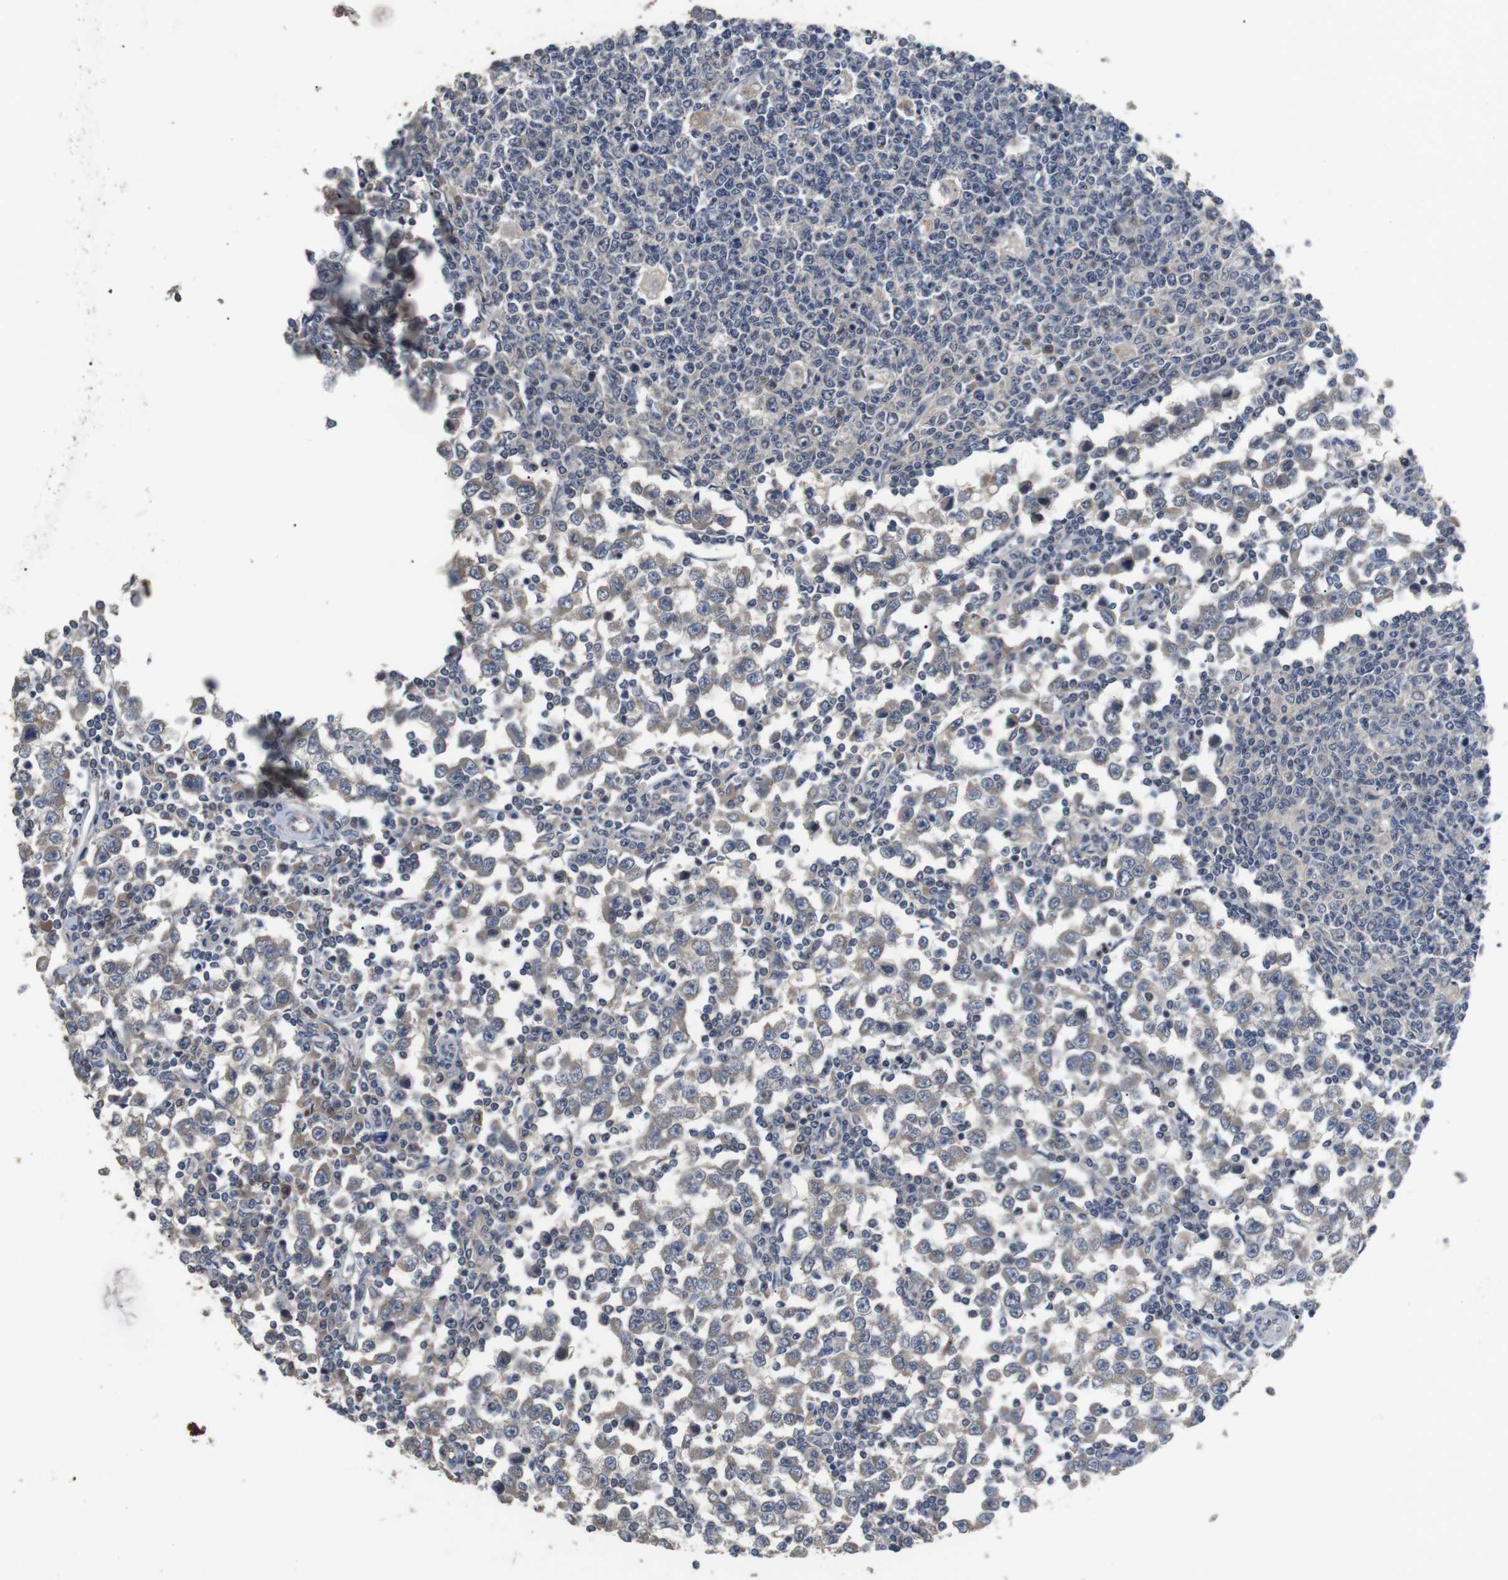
{"staining": {"intensity": "negative", "quantity": "none", "location": "none"}, "tissue": "testis cancer", "cell_type": "Tumor cells", "image_type": "cancer", "snomed": [{"axis": "morphology", "description": "Seminoma, NOS"}, {"axis": "topography", "description": "Testis"}], "caption": "Immunohistochemistry (IHC) photomicrograph of neoplastic tissue: testis cancer (seminoma) stained with DAB exhibits no significant protein staining in tumor cells. (Brightfield microscopy of DAB (3,3'-diaminobenzidine) immunohistochemistry at high magnification).", "gene": "ADGRL3", "patient": {"sex": "male", "age": 65}}